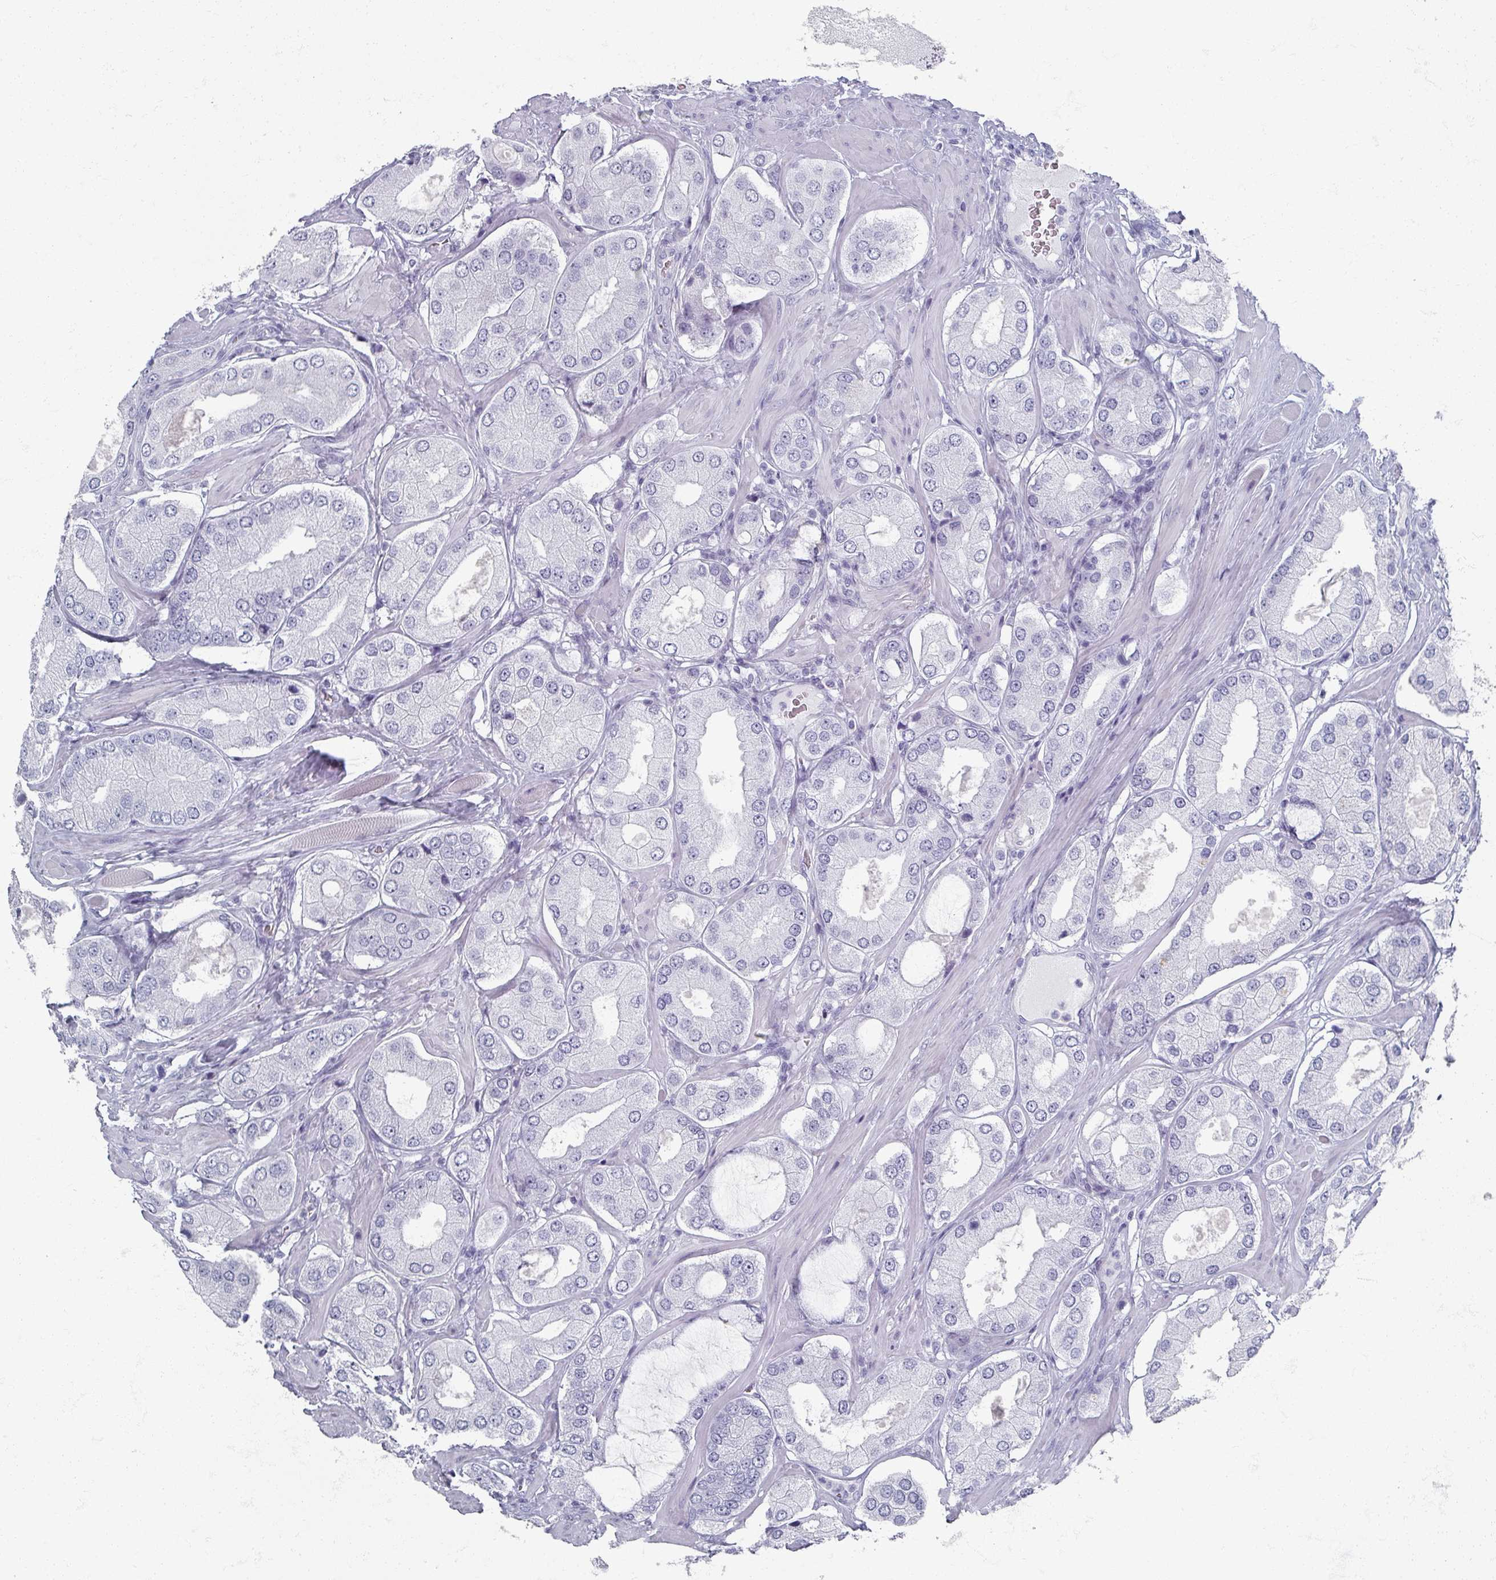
{"staining": {"intensity": "negative", "quantity": "none", "location": "none"}, "tissue": "prostate cancer", "cell_type": "Tumor cells", "image_type": "cancer", "snomed": [{"axis": "morphology", "description": "Adenocarcinoma, Low grade"}, {"axis": "topography", "description": "Prostate"}], "caption": "IHC histopathology image of prostate cancer (adenocarcinoma (low-grade)) stained for a protein (brown), which displays no positivity in tumor cells.", "gene": "OMG", "patient": {"sex": "male", "age": 42}}